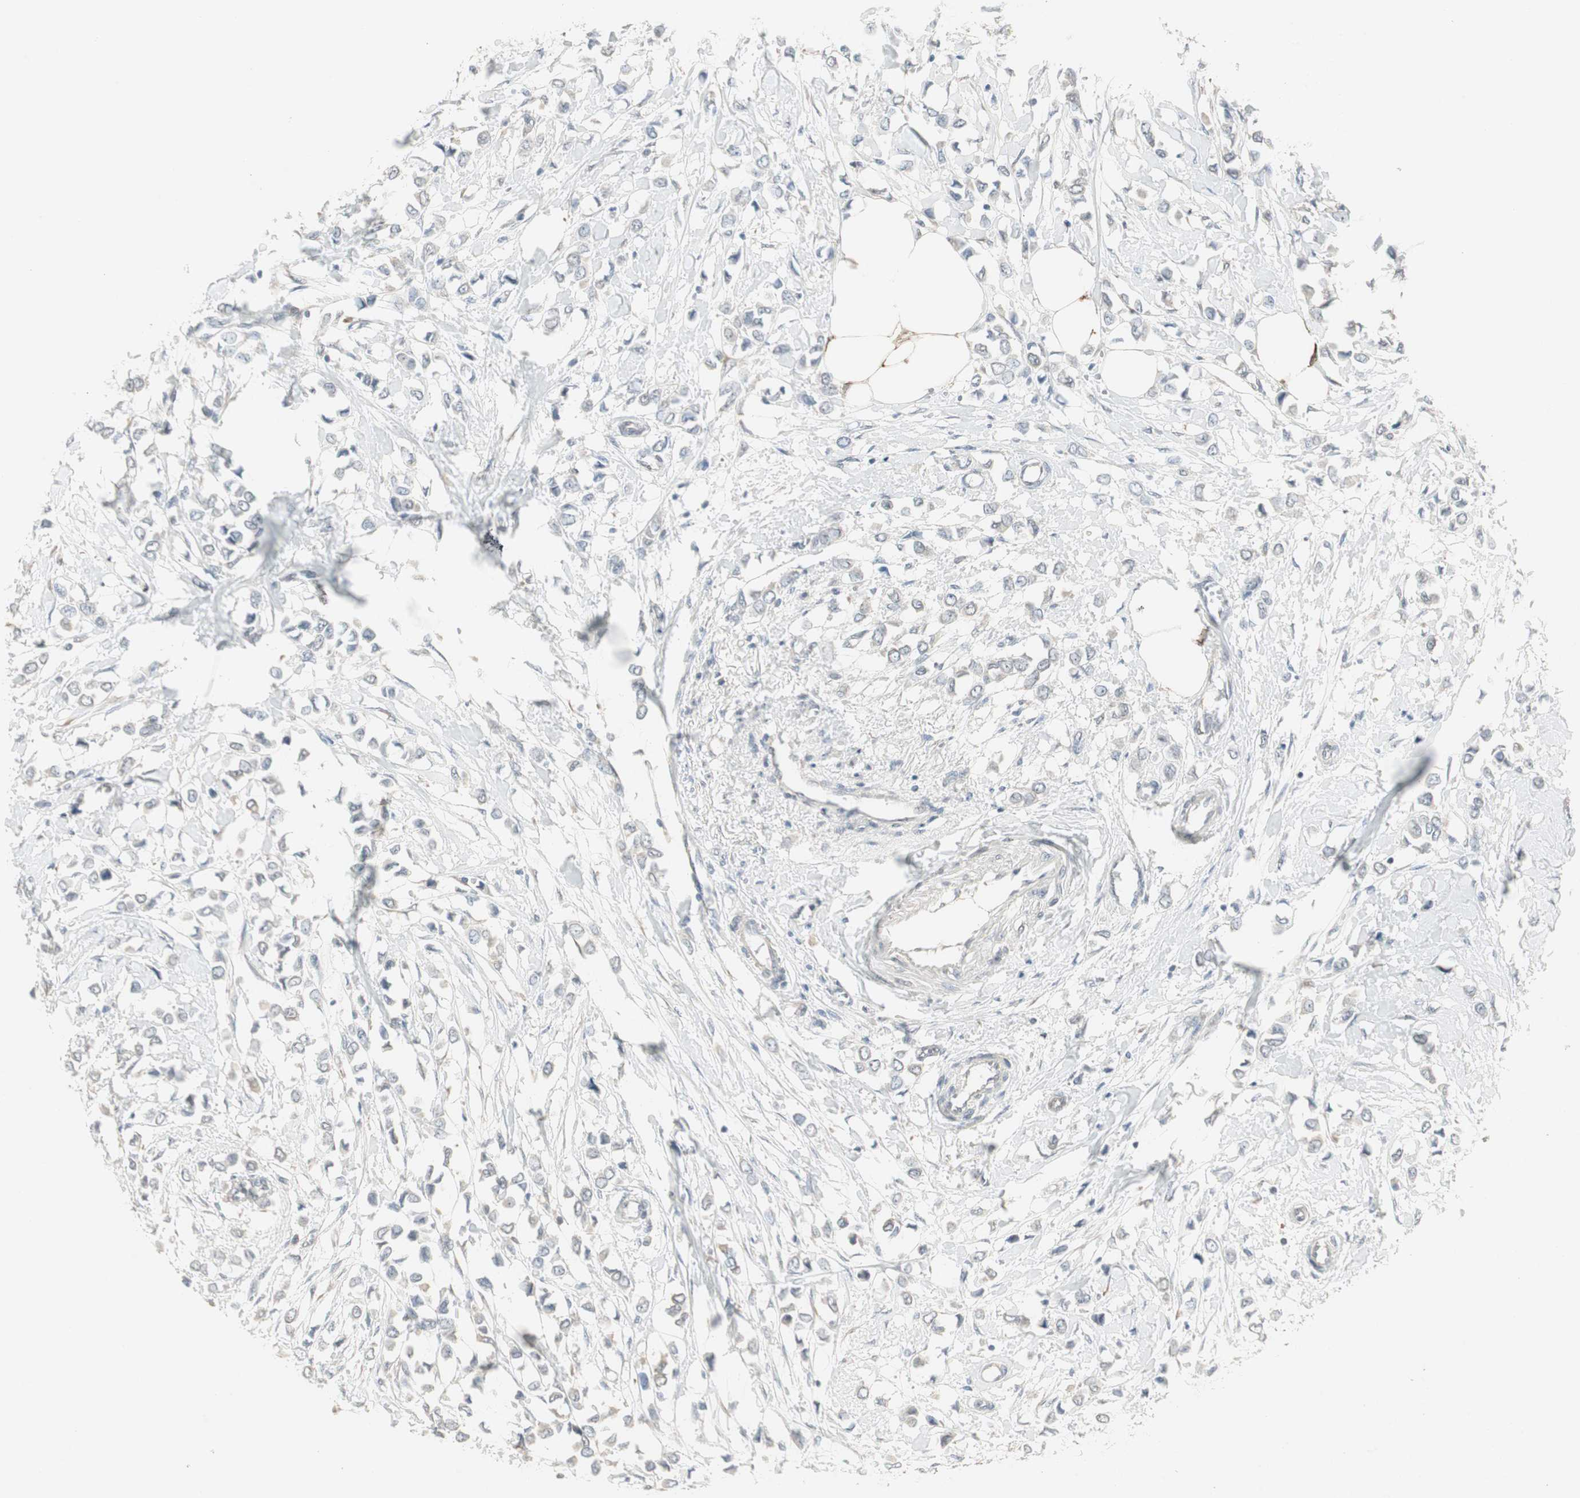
{"staining": {"intensity": "weak", "quantity": "25%-75%", "location": "cytoplasmic/membranous"}, "tissue": "breast cancer", "cell_type": "Tumor cells", "image_type": "cancer", "snomed": [{"axis": "morphology", "description": "Lobular carcinoma"}, {"axis": "topography", "description": "Breast"}], "caption": "Breast lobular carcinoma was stained to show a protein in brown. There is low levels of weak cytoplasmic/membranous staining in about 25%-75% of tumor cells. The staining was performed using DAB, with brown indicating positive protein expression. Nuclei are stained blue with hematoxylin.", "gene": "ZFP36", "patient": {"sex": "female", "age": 51}}